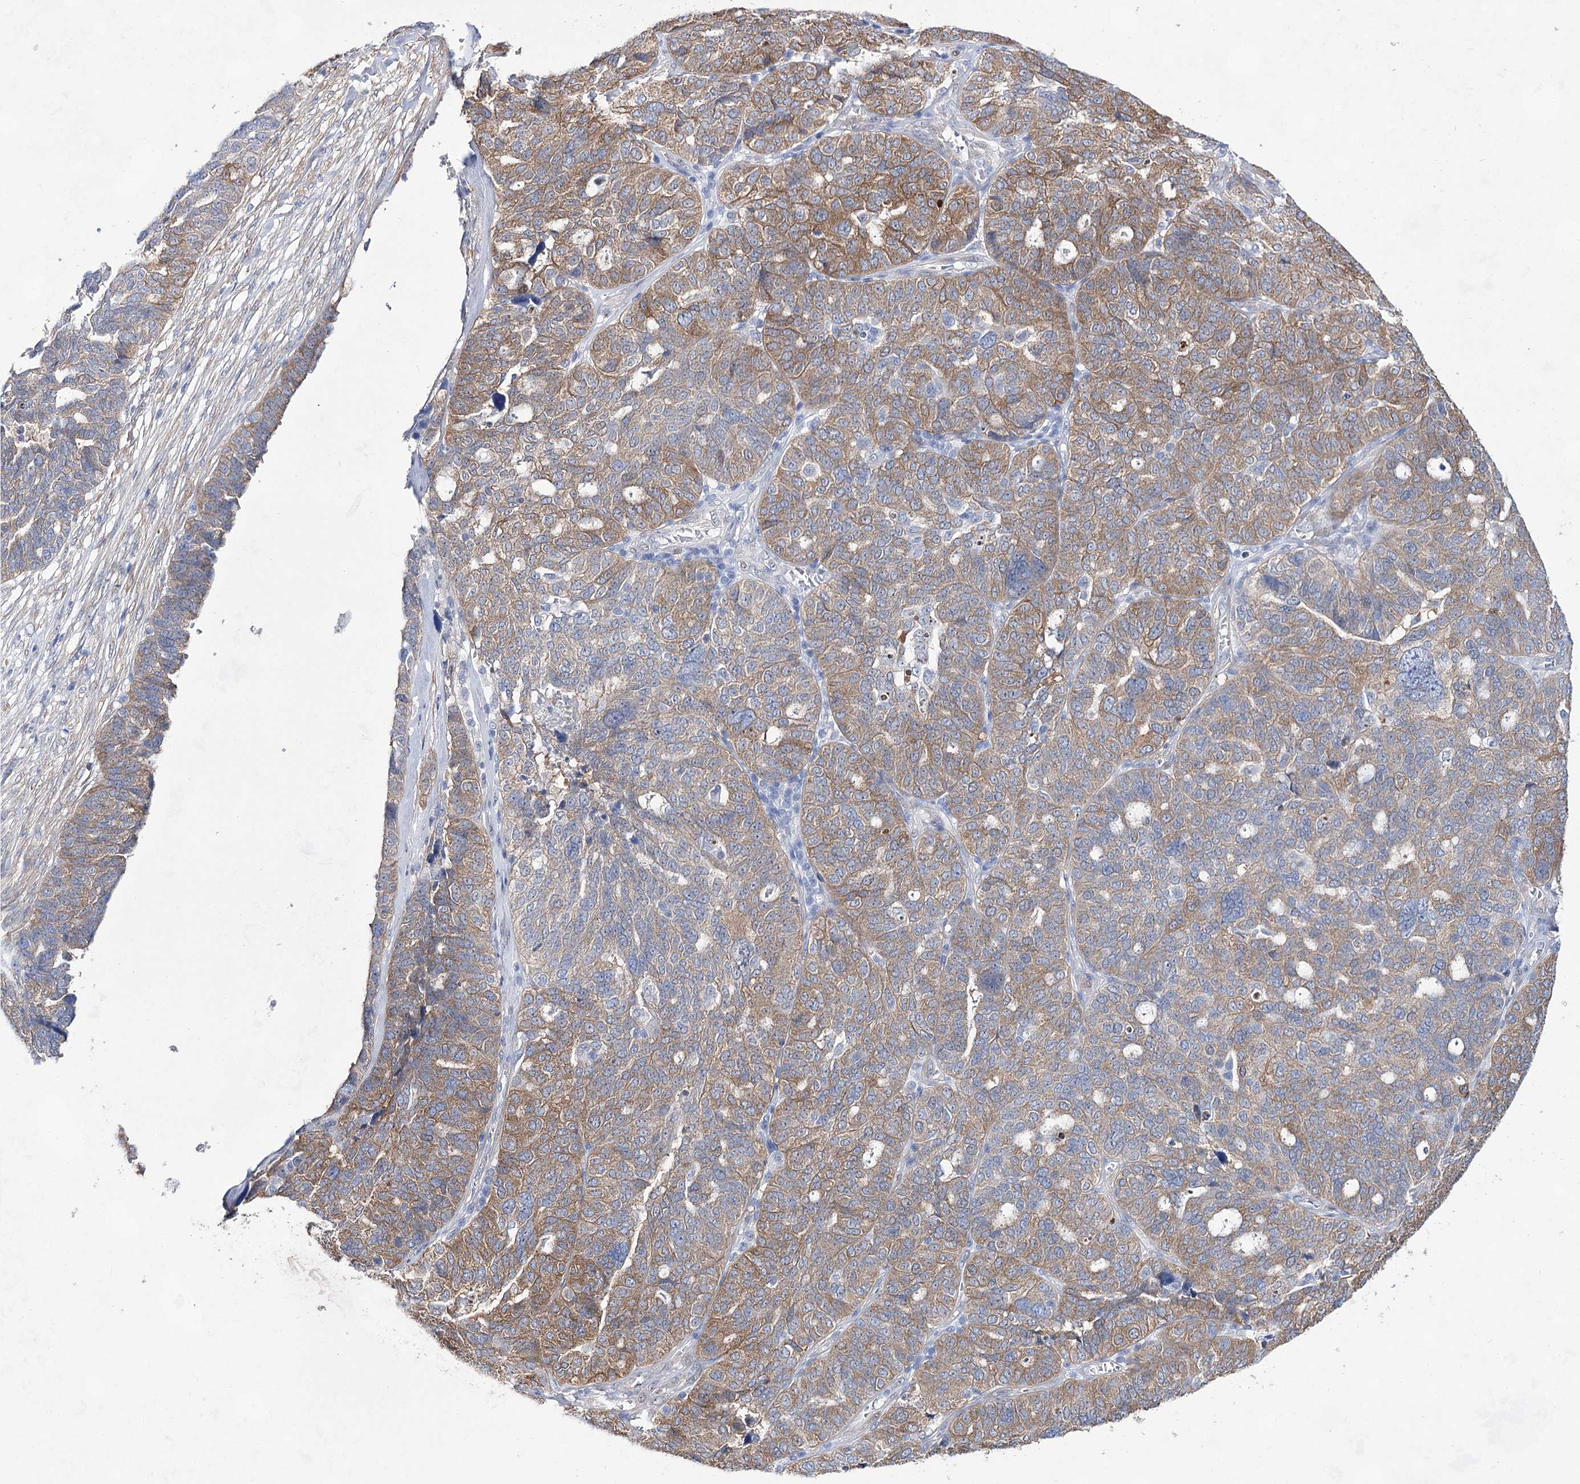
{"staining": {"intensity": "moderate", "quantity": "25%-75%", "location": "cytoplasmic/membranous"}, "tissue": "ovarian cancer", "cell_type": "Tumor cells", "image_type": "cancer", "snomed": [{"axis": "morphology", "description": "Cystadenocarcinoma, serous, NOS"}, {"axis": "topography", "description": "Ovary"}], "caption": "Immunohistochemical staining of ovarian serous cystadenocarcinoma reveals moderate cytoplasmic/membranous protein positivity in approximately 25%-75% of tumor cells.", "gene": "UGDH", "patient": {"sex": "female", "age": 59}}